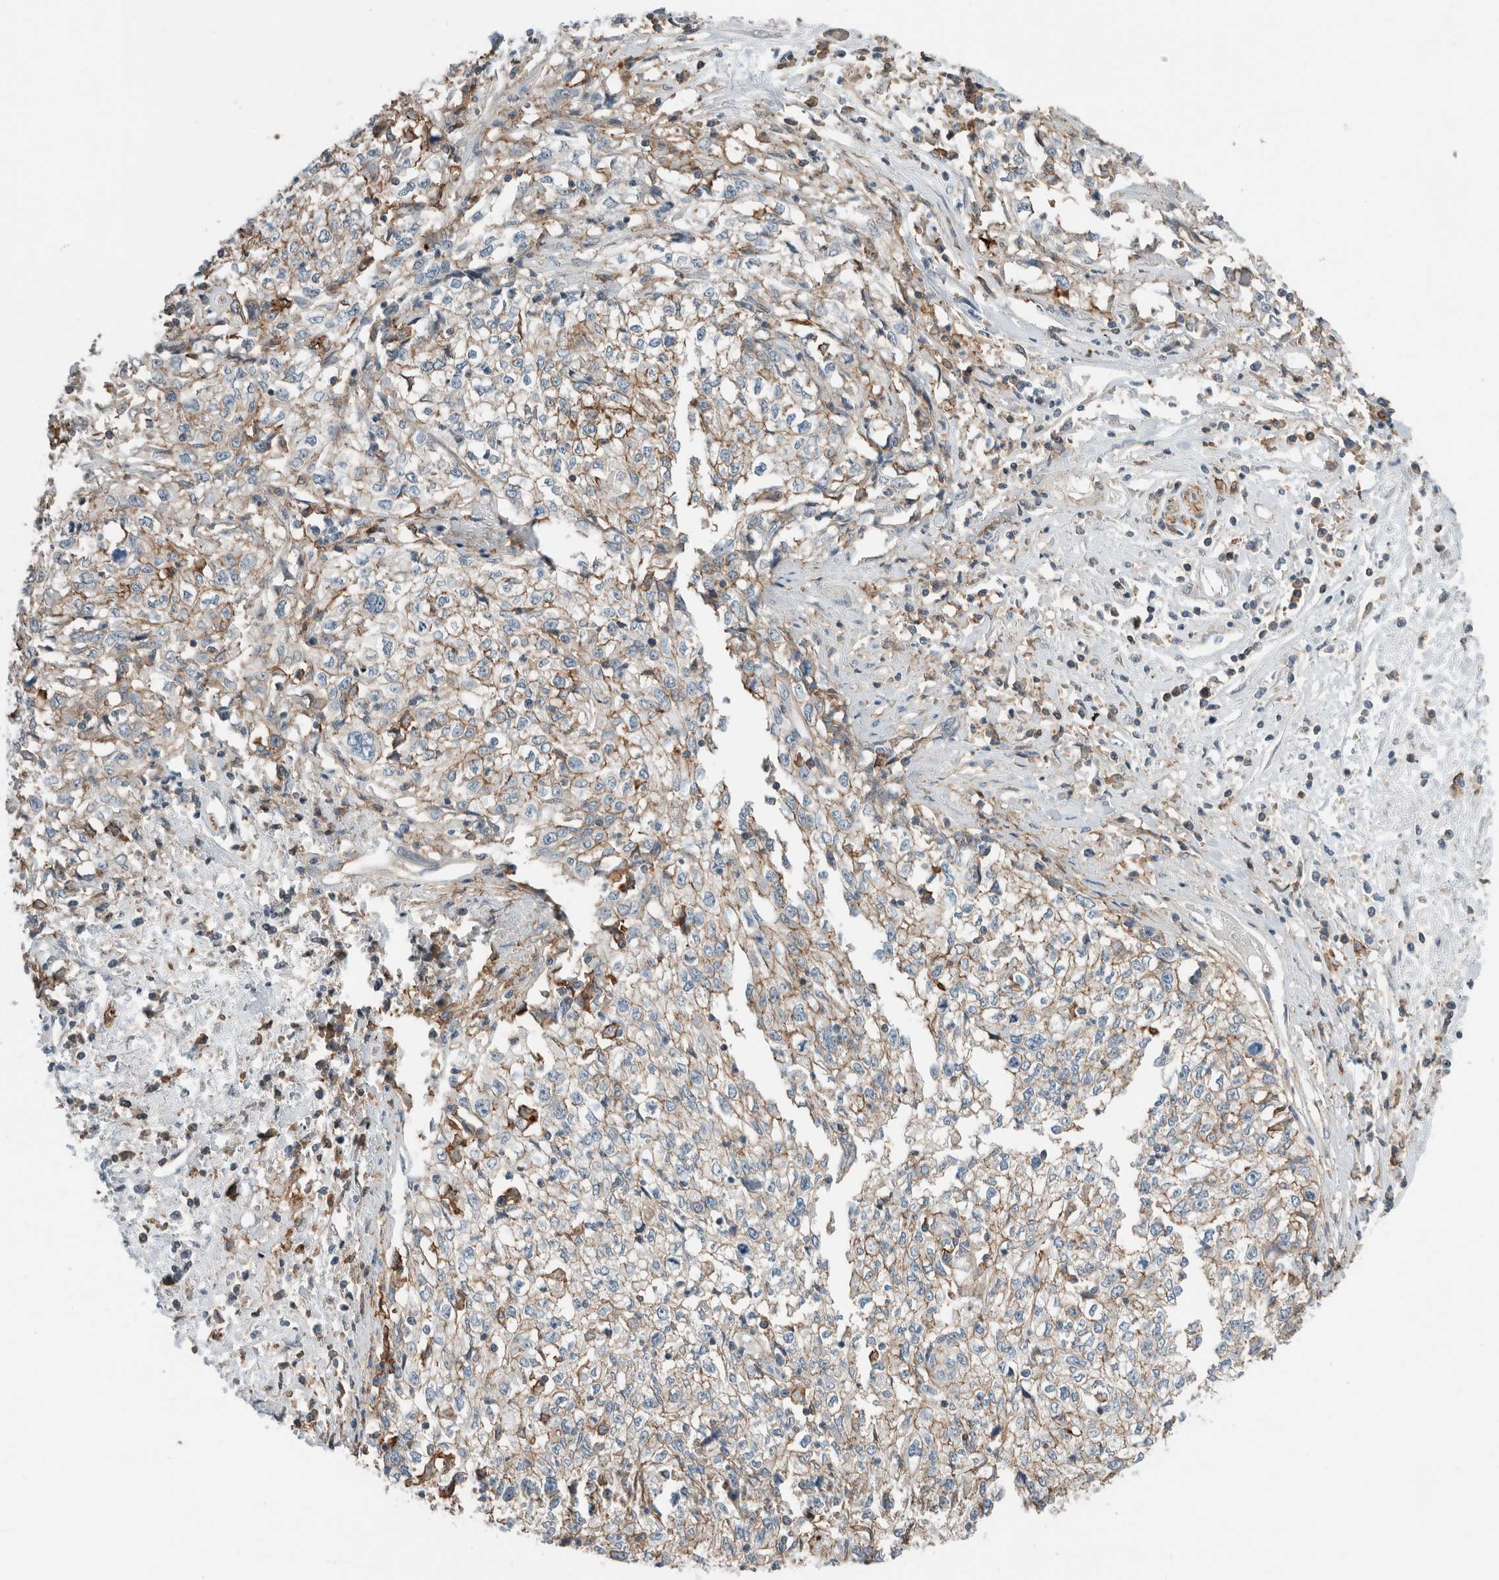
{"staining": {"intensity": "weak", "quantity": ">75%", "location": "cytoplasmic/membranous"}, "tissue": "cervical cancer", "cell_type": "Tumor cells", "image_type": "cancer", "snomed": [{"axis": "morphology", "description": "Squamous cell carcinoma, NOS"}, {"axis": "topography", "description": "Cervix"}], "caption": "IHC histopathology image of neoplastic tissue: human squamous cell carcinoma (cervical) stained using IHC exhibits low levels of weak protein expression localized specifically in the cytoplasmic/membranous of tumor cells, appearing as a cytoplasmic/membranous brown color.", "gene": "ERCC6L2", "patient": {"sex": "female", "age": 57}}